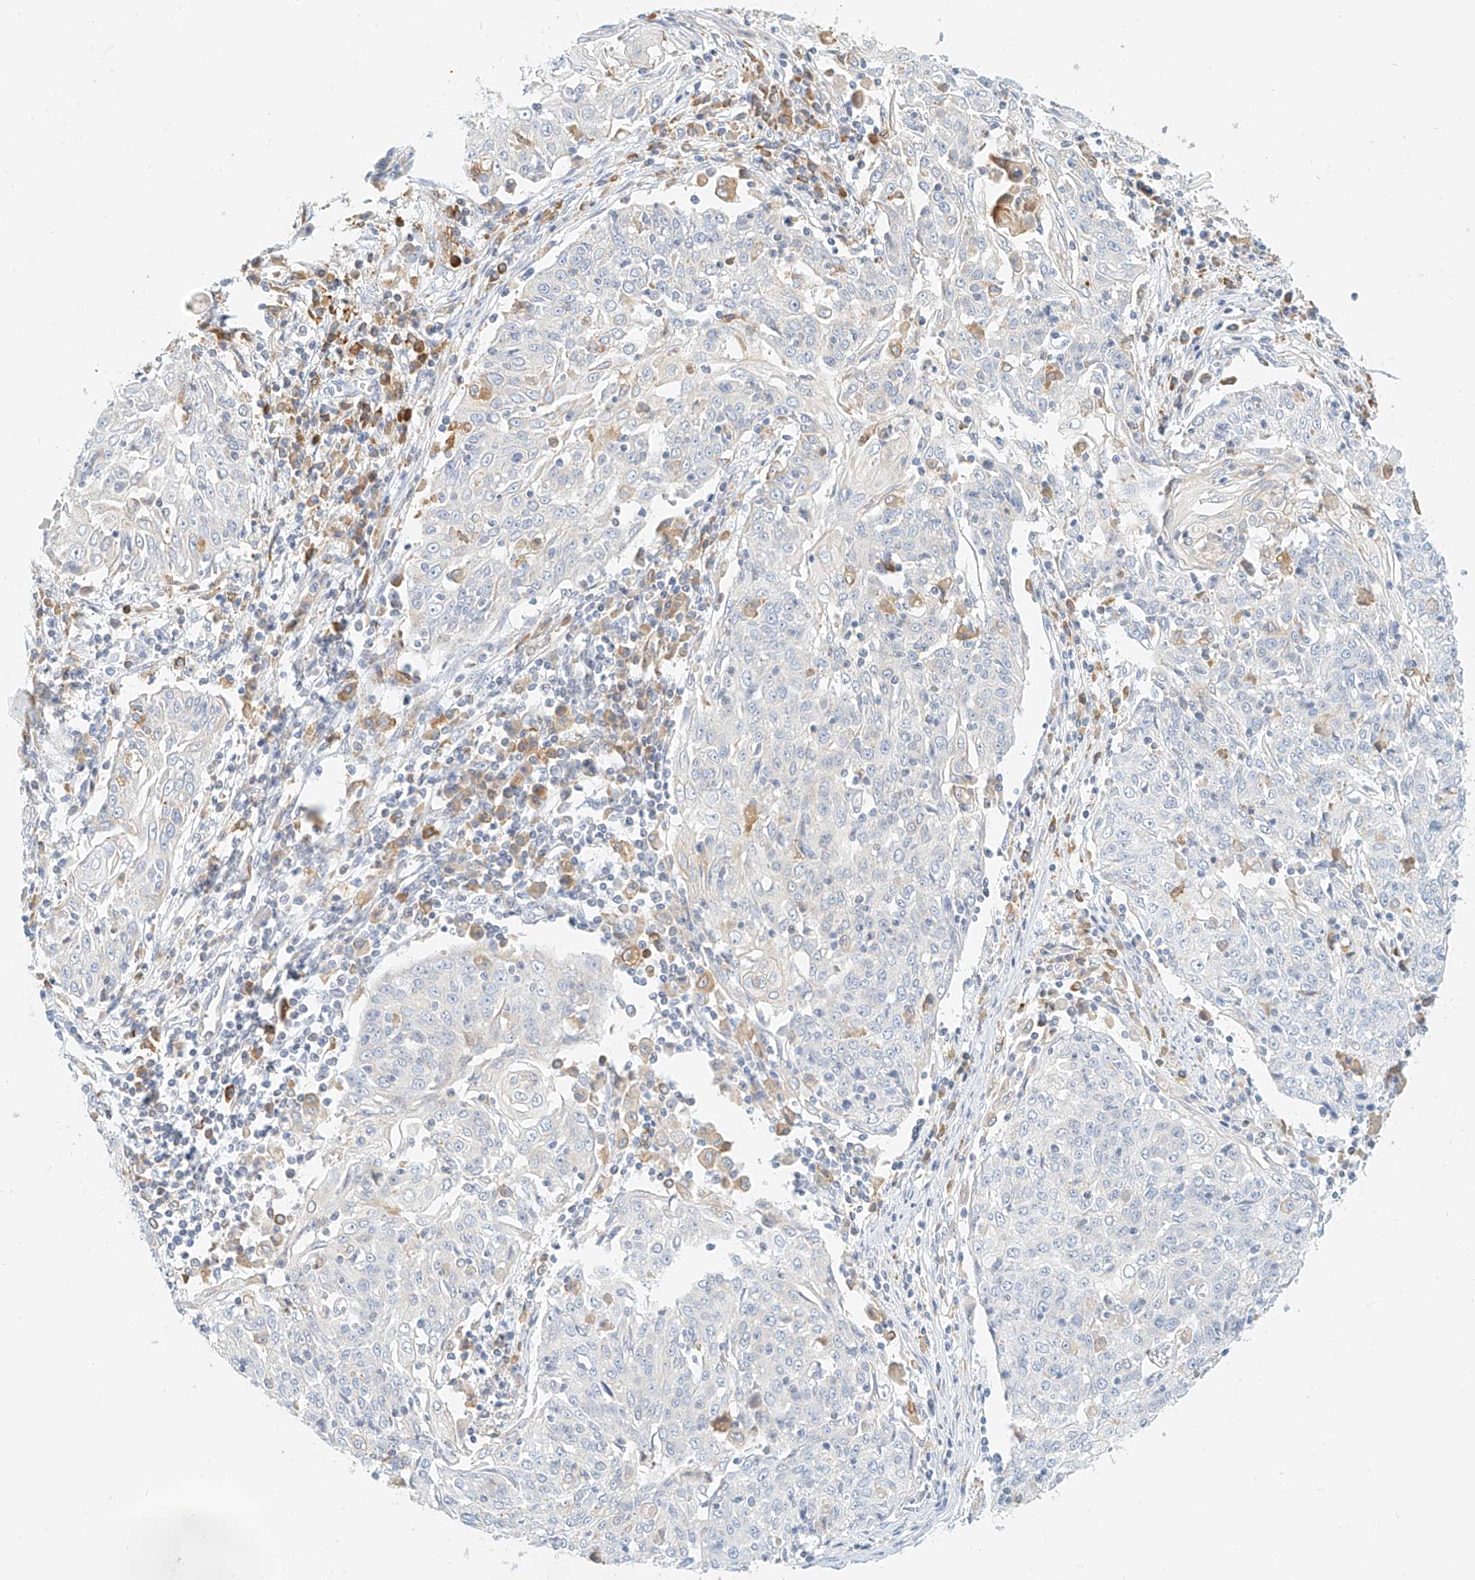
{"staining": {"intensity": "negative", "quantity": "none", "location": "none"}, "tissue": "cervical cancer", "cell_type": "Tumor cells", "image_type": "cancer", "snomed": [{"axis": "morphology", "description": "Squamous cell carcinoma, NOS"}, {"axis": "topography", "description": "Cervix"}], "caption": "Tumor cells show no significant positivity in squamous cell carcinoma (cervical).", "gene": "DHRS7", "patient": {"sex": "female", "age": 48}}